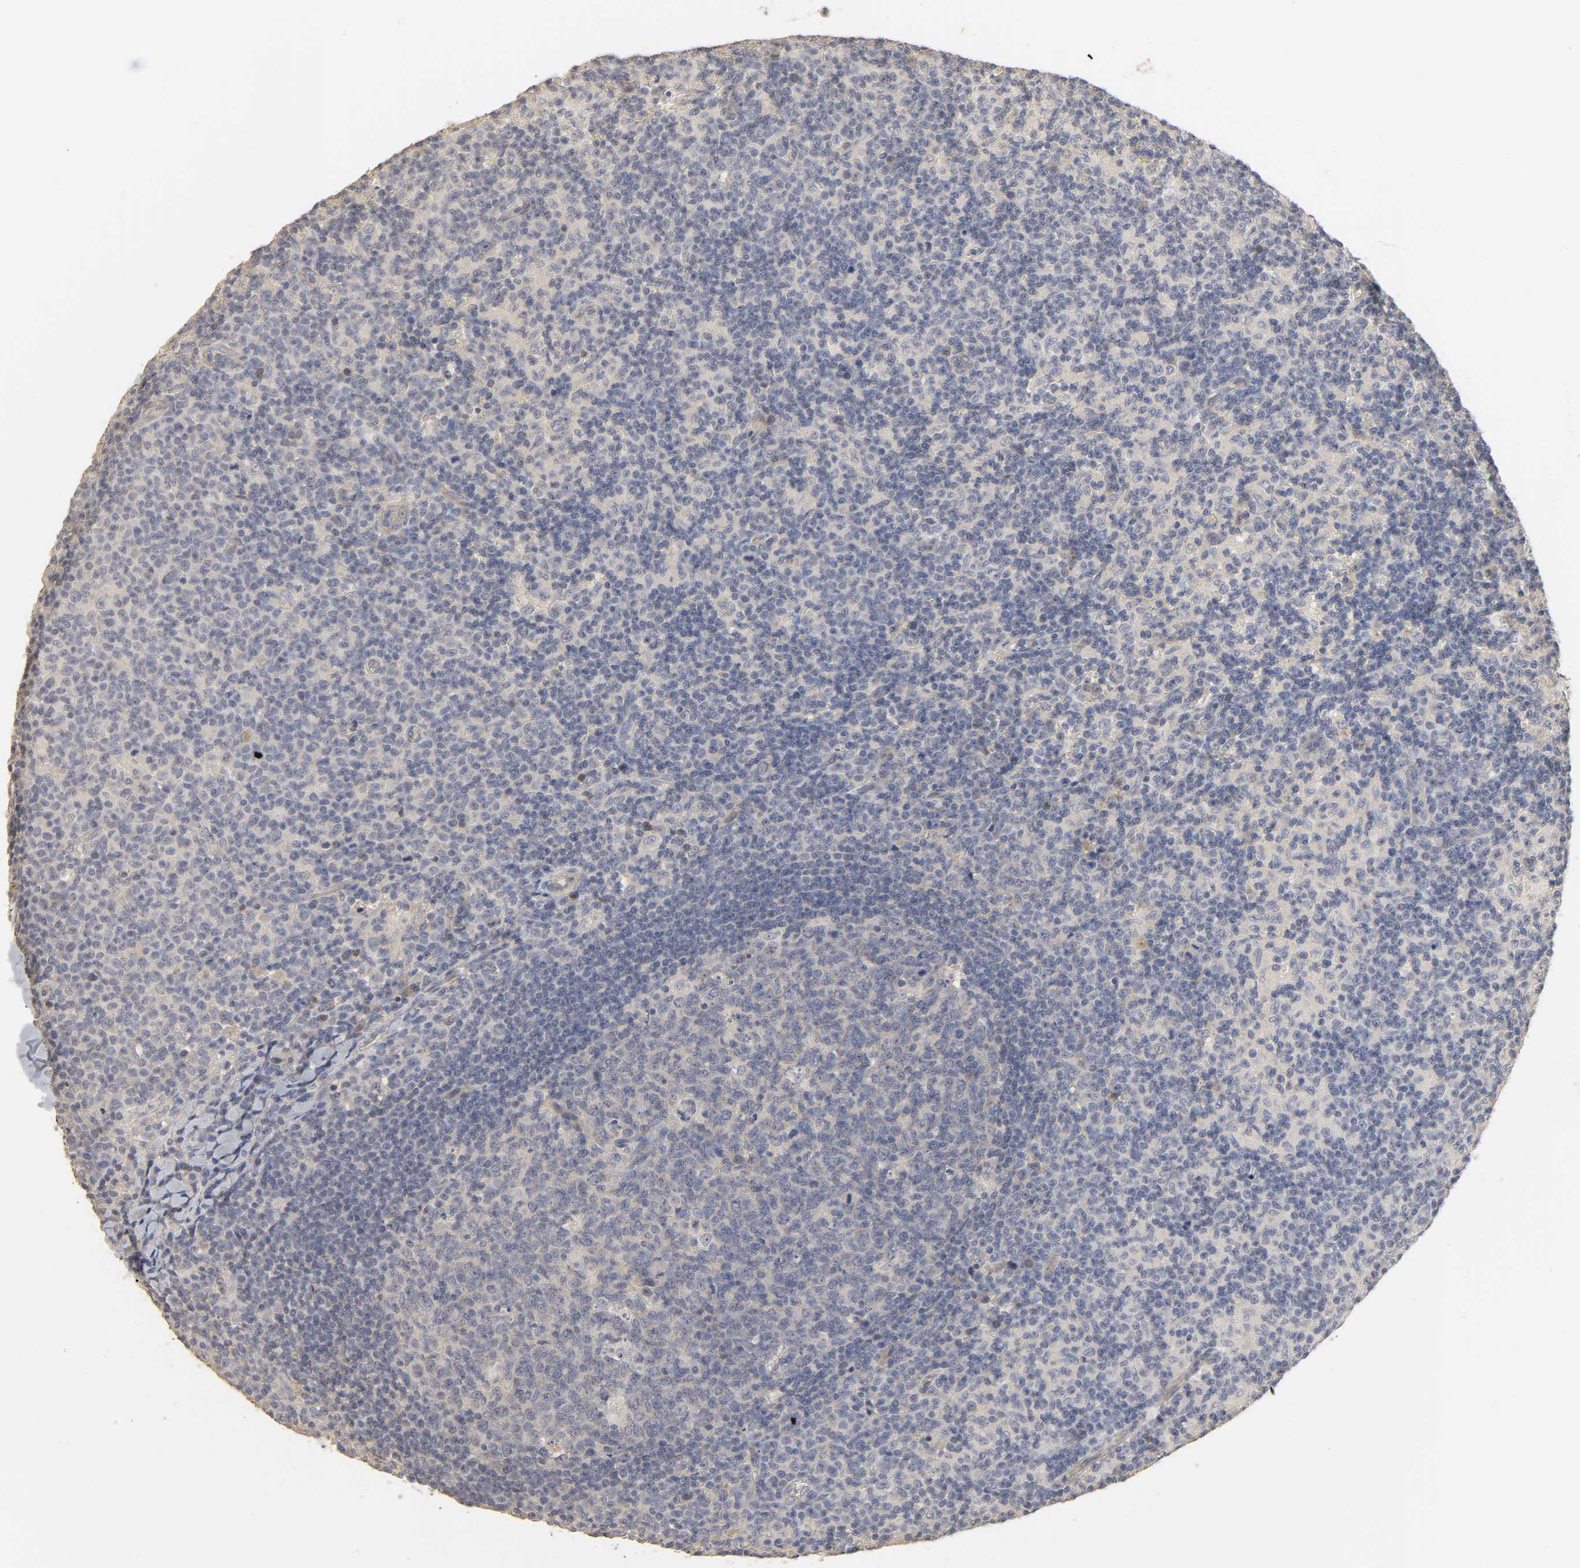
{"staining": {"intensity": "negative", "quantity": "none", "location": "none"}, "tissue": "lymph node", "cell_type": "Germinal center cells", "image_type": "normal", "snomed": [{"axis": "morphology", "description": "Normal tissue, NOS"}, {"axis": "morphology", "description": "Inflammation, NOS"}, {"axis": "topography", "description": "Lymph node"}], "caption": "Photomicrograph shows no significant protein expression in germinal center cells of normal lymph node. (Immunohistochemistry, brightfield microscopy, high magnification).", "gene": "SLC10A2", "patient": {"sex": "male", "age": 55}}